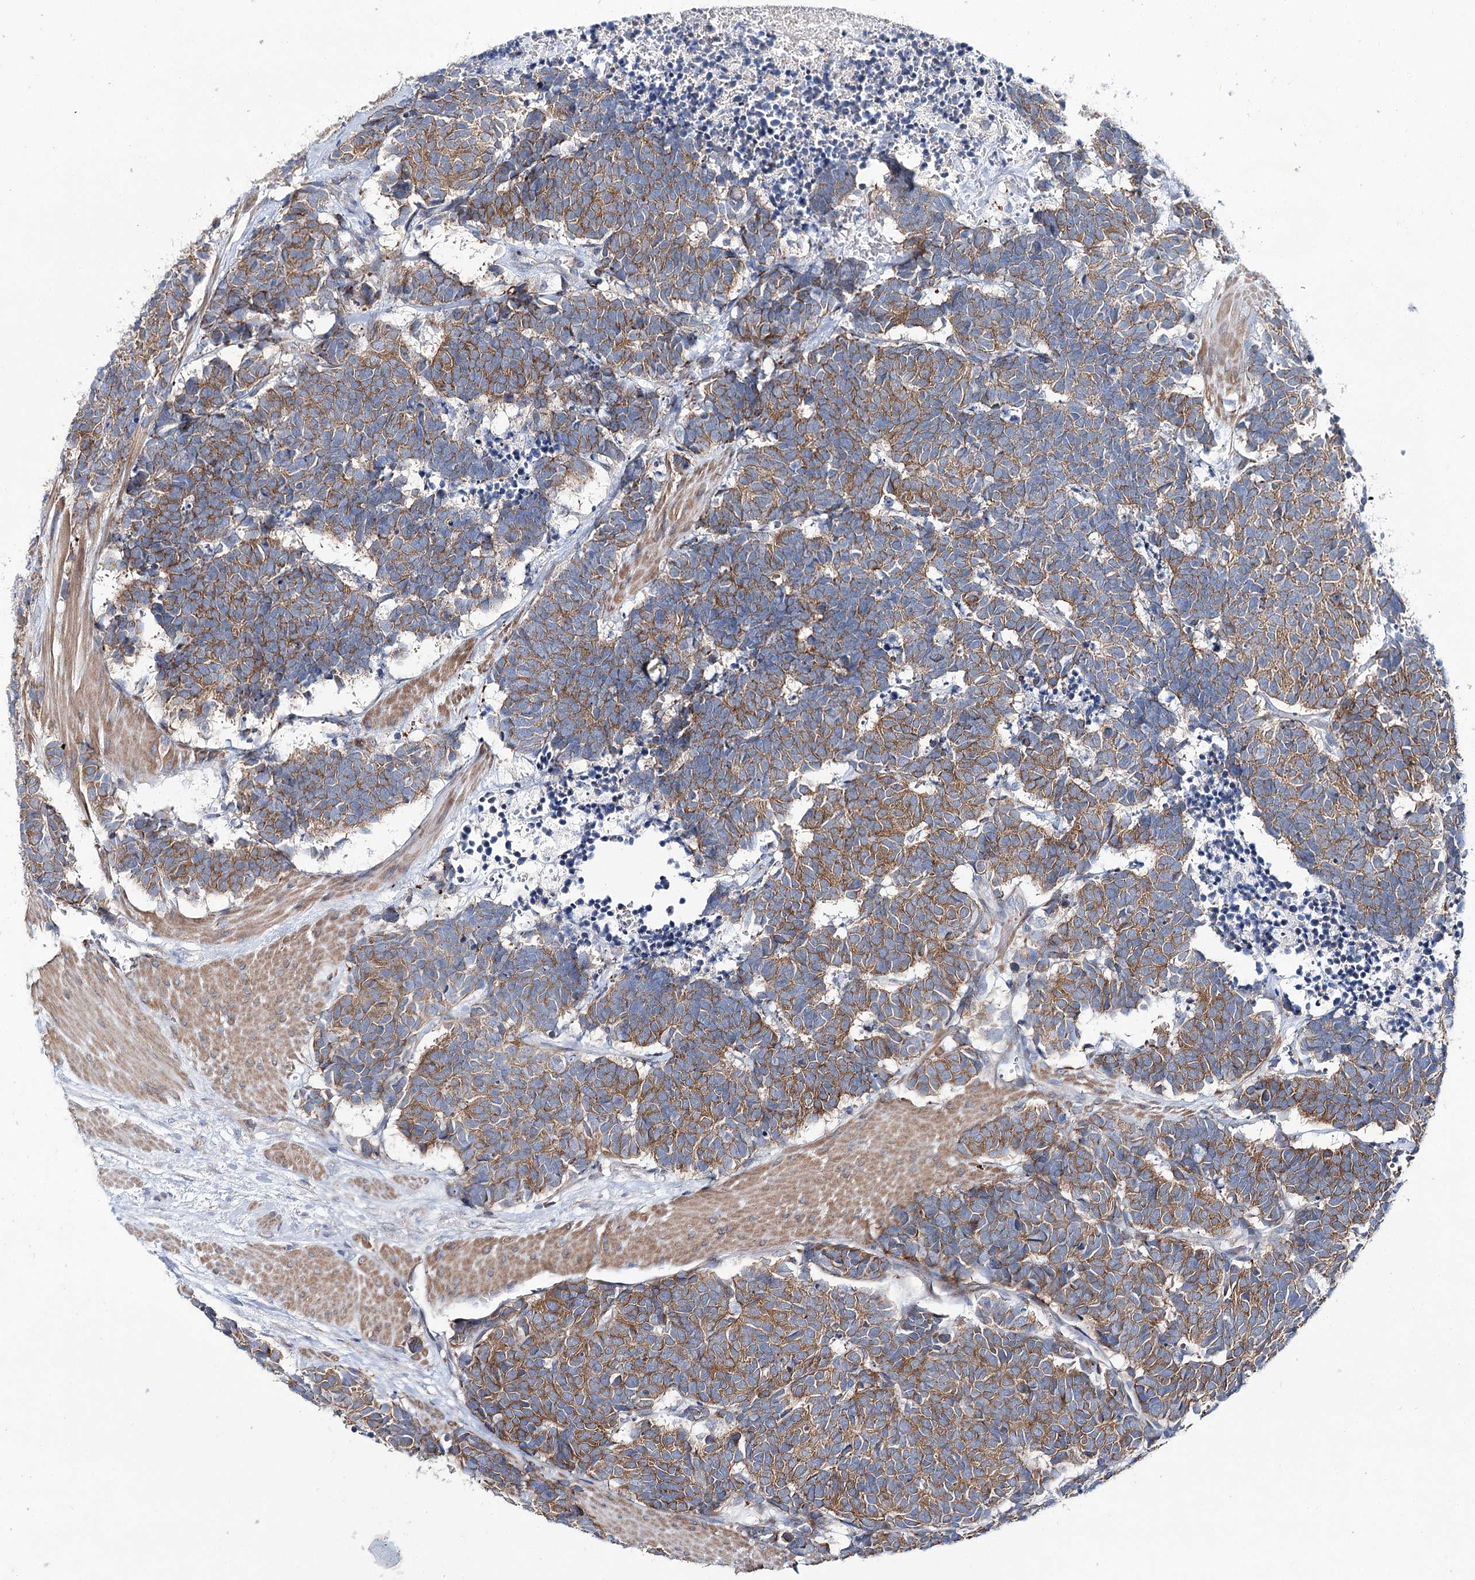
{"staining": {"intensity": "moderate", "quantity": ">75%", "location": "cytoplasmic/membranous"}, "tissue": "carcinoid", "cell_type": "Tumor cells", "image_type": "cancer", "snomed": [{"axis": "morphology", "description": "Carcinoma, NOS"}, {"axis": "morphology", "description": "Carcinoid, malignant, NOS"}, {"axis": "topography", "description": "Urinary bladder"}], "caption": "Immunohistochemical staining of human carcinoid exhibits medium levels of moderate cytoplasmic/membranous positivity in about >75% of tumor cells. Immunohistochemistry (ihc) stains the protein in brown and the nuclei are stained blue.", "gene": "ARHGAP32", "patient": {"sex": "male", "age": 57}}